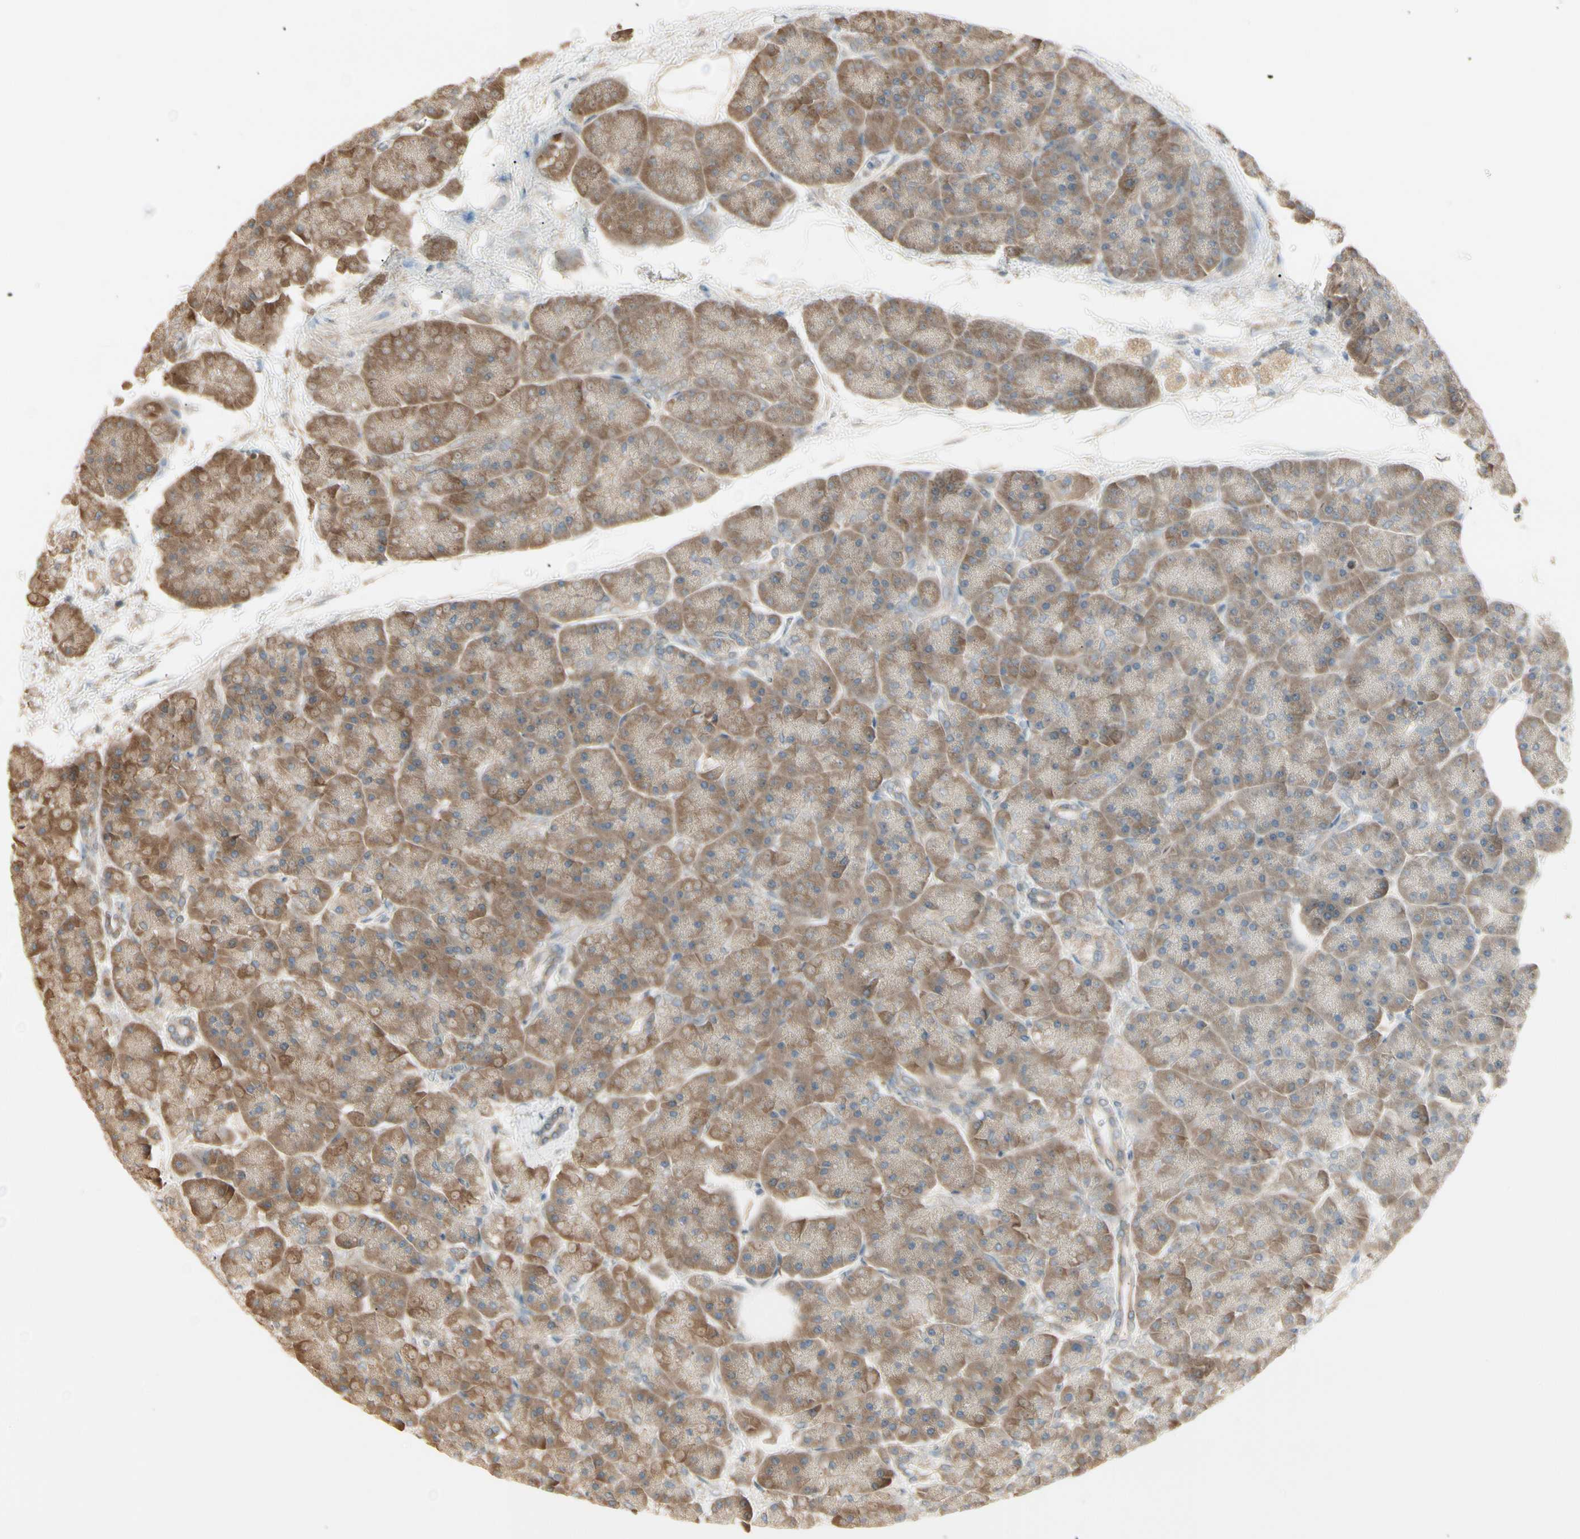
{"staining": {"intensity": "moderate", "quantity": ">75%", "location": "cytoplasmic/membranous"}, "tissue": "pancreas", "cell_type": "Exocrine glandular cells", "image_type": "normal", "snomed": [{"axis": "morphology", "description": "Normal tissue, NOS"}, {"axis": "topography", "description": "Pancreas"}], "caption": "Human pancreas stained with a brown dye displays moderate cytoplasmic/membranous positive positivity in approximately >75% of exocrine glandular cells.", "gene": "IRAG1", "patient": {"sex": "female", "age": 70}}